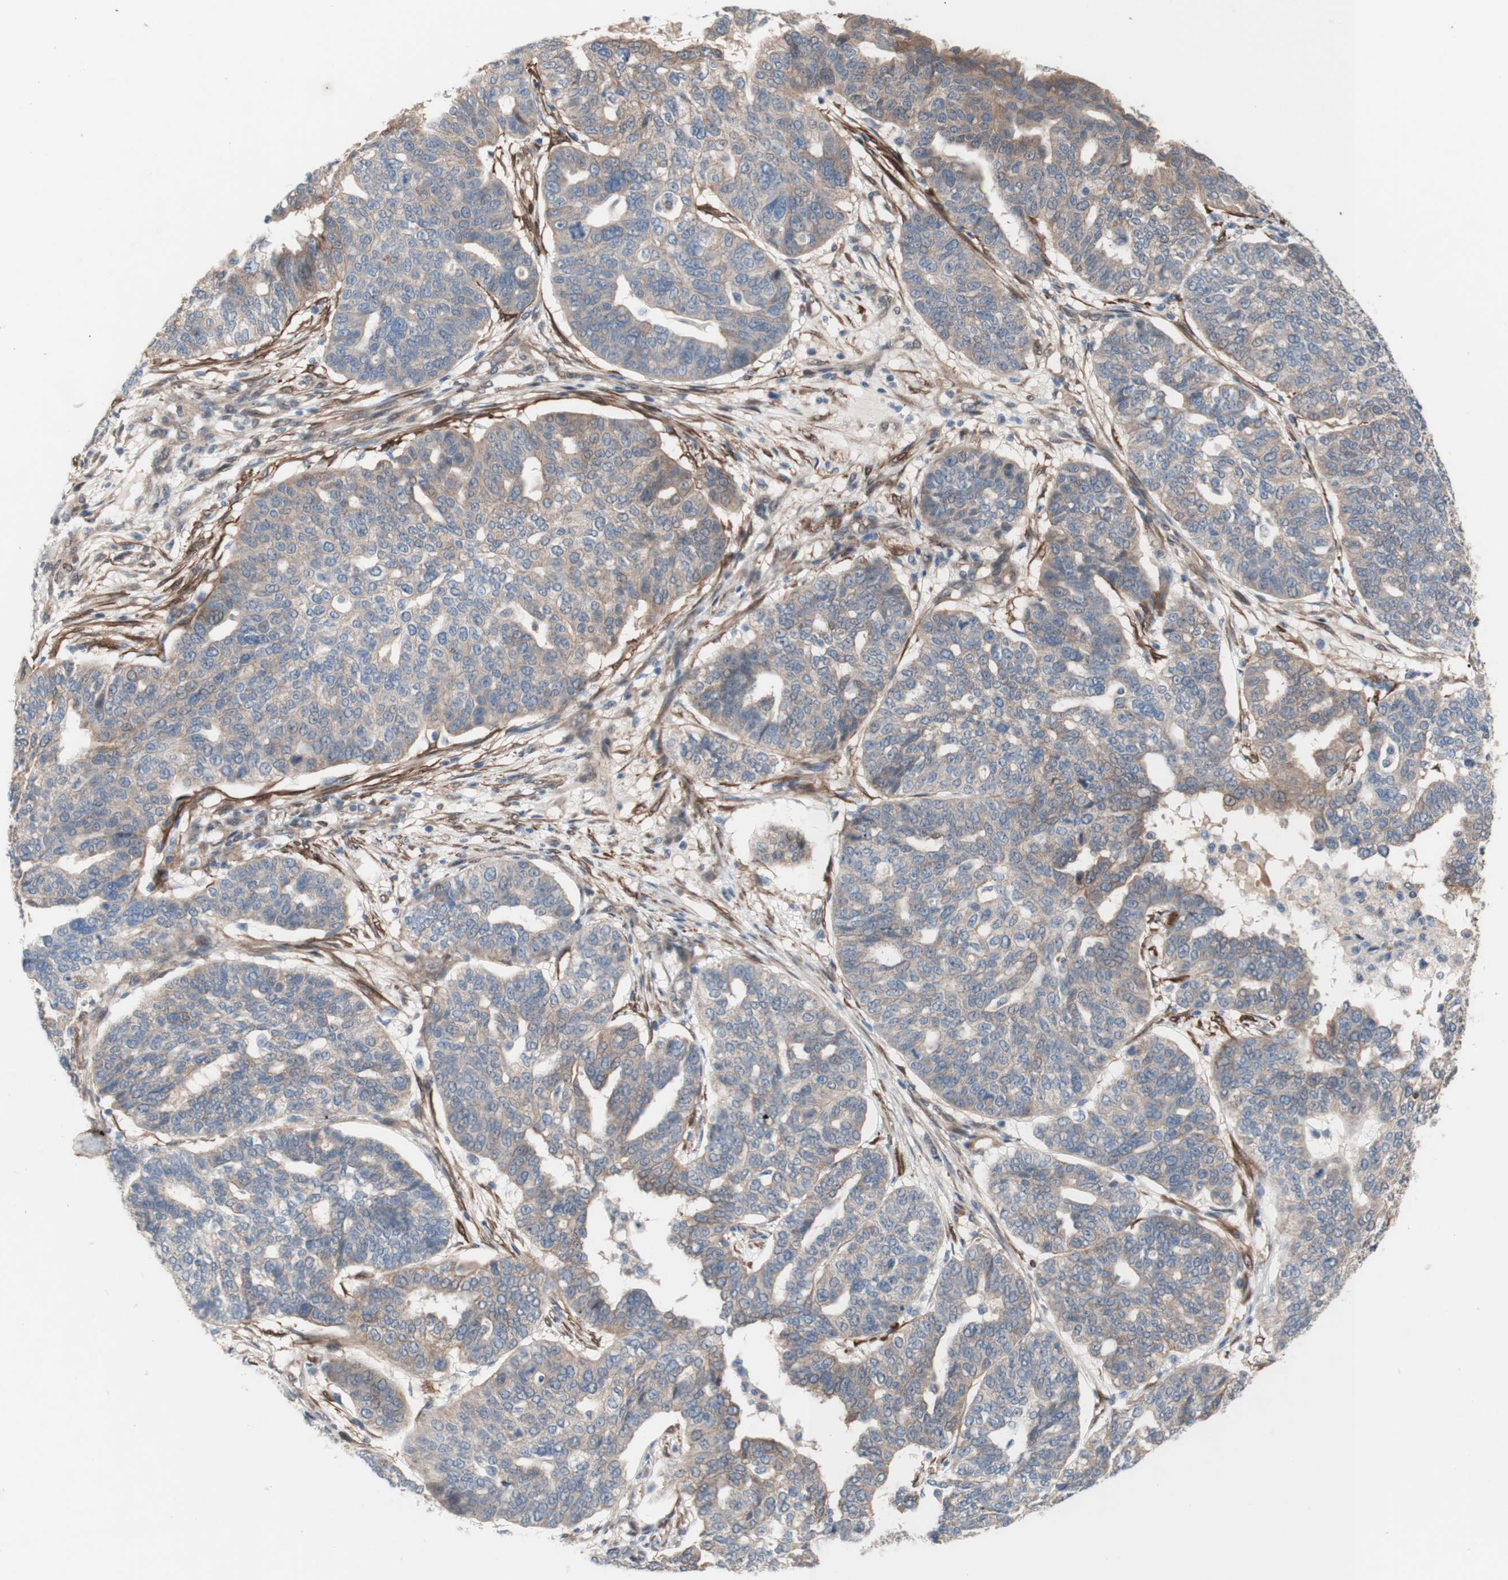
{"staining": {"intensity": "weak", "quantity": ">75%", "location": "cytoplasmic/membranous"}, "tissue": "ovarian cancer", "cell_type": "Tumor cells", "image_type": "cancer", "snomed": [{"axis": "morphology", "description": "Cystadenocarcinoma, serous, NOS"}, {"axis": "topography", "description": "Ovary"}], "caption": "IHC of serous cystadenocarcinoma (ovarian) reveals low levels of weak cytoplasmic/membranous staining in about >75% of tumor cells. The protein is shown in brown color, while the nuclei are stained blue.", "gene": "CNN3", "patient": {"sex": "female", "age": 59}}